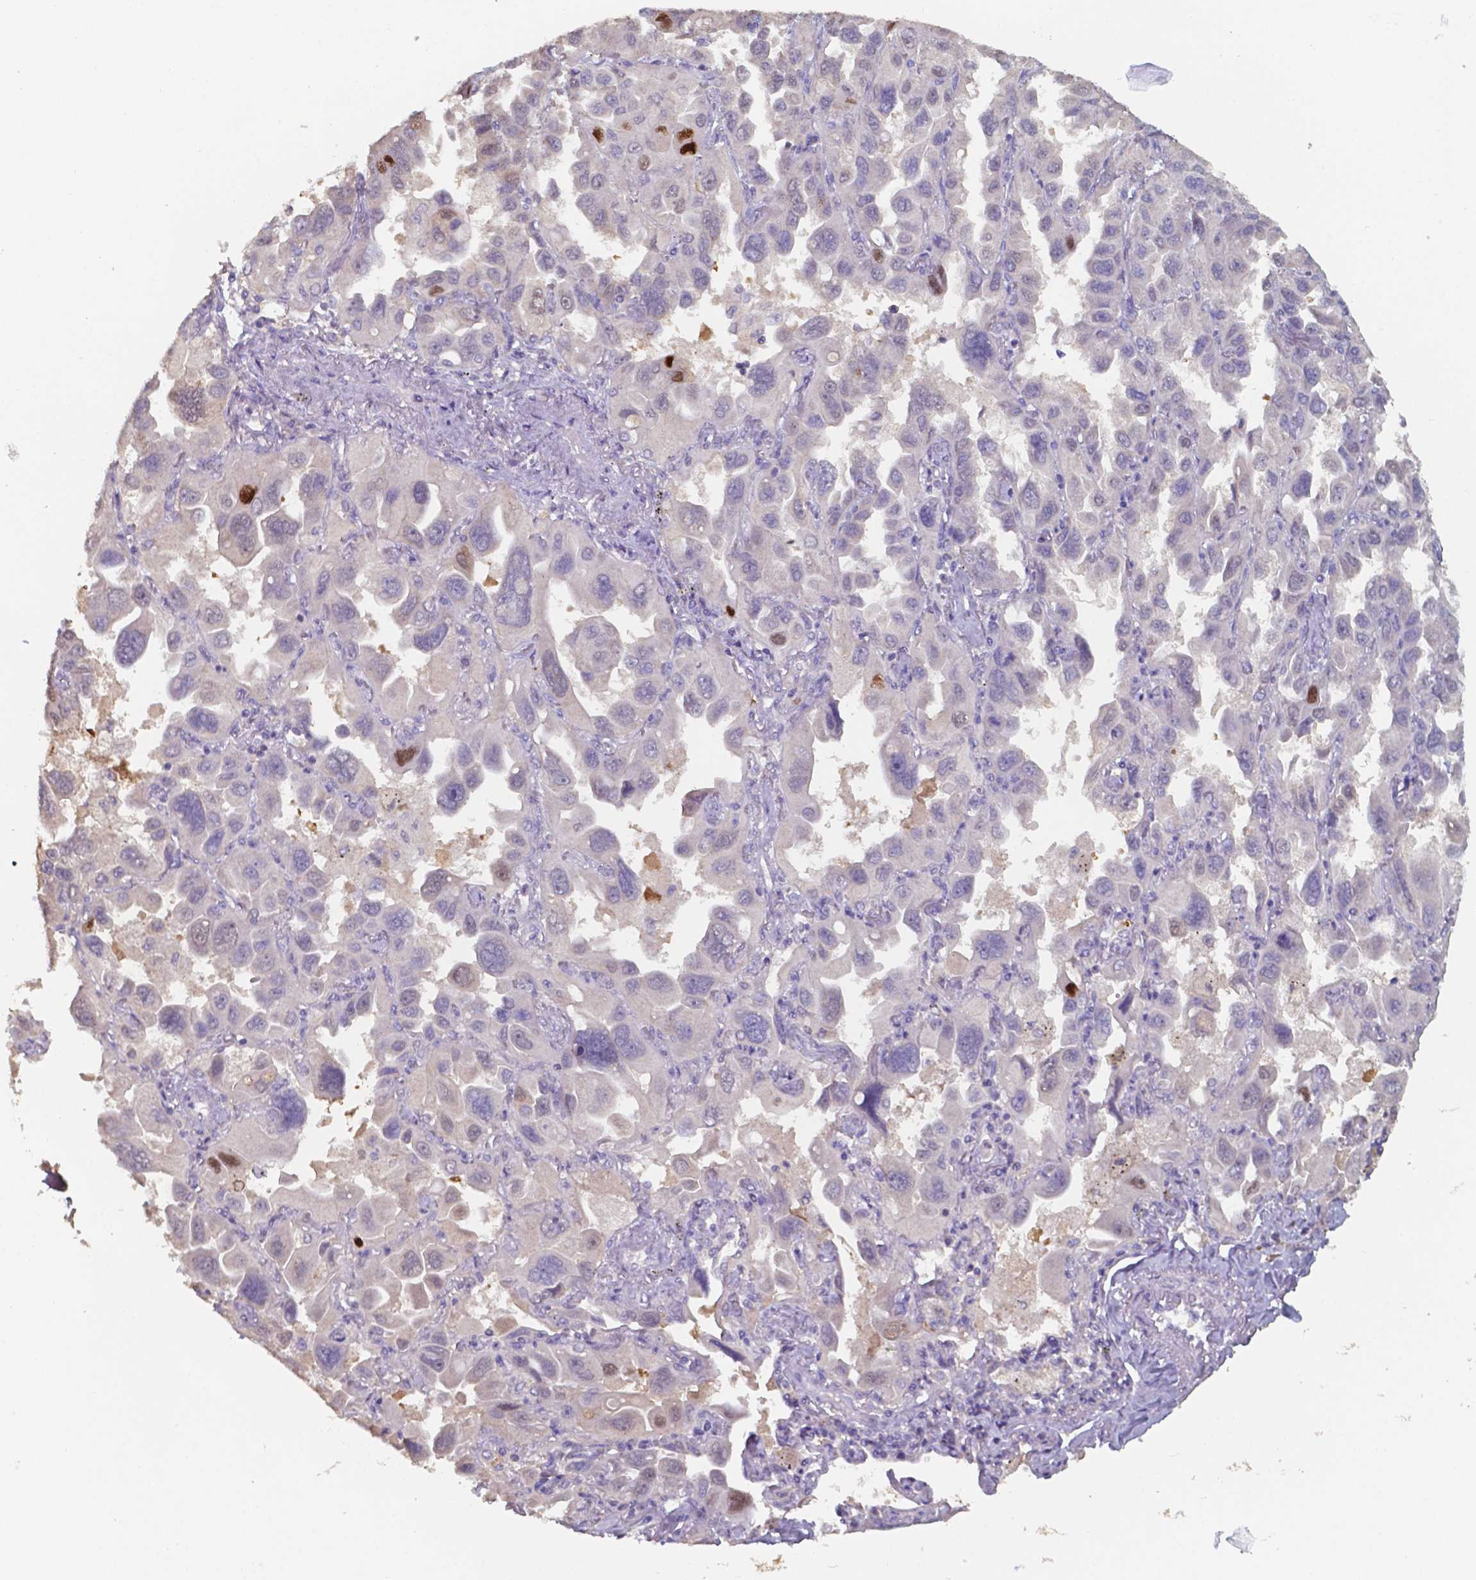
{"staining": {"intensity": "strong", "quantity": "<25%", "location": "nuclear"}, "tissue": "lung cancer", "cell_type": "Tumor cells", "image_type": "cancer", "snomed": [{"axis": "morphology", "description": "Adenocarcinoma, NOS"}, {"axis": "topography", "description": "Lung"}], "caption": "Protein analysis of lung cancer tissue reveals strong nuclear staining in about <25% of tumor cells.", "gene": "FOXJ1", "patient": {"sex": "male", "age": 64}}